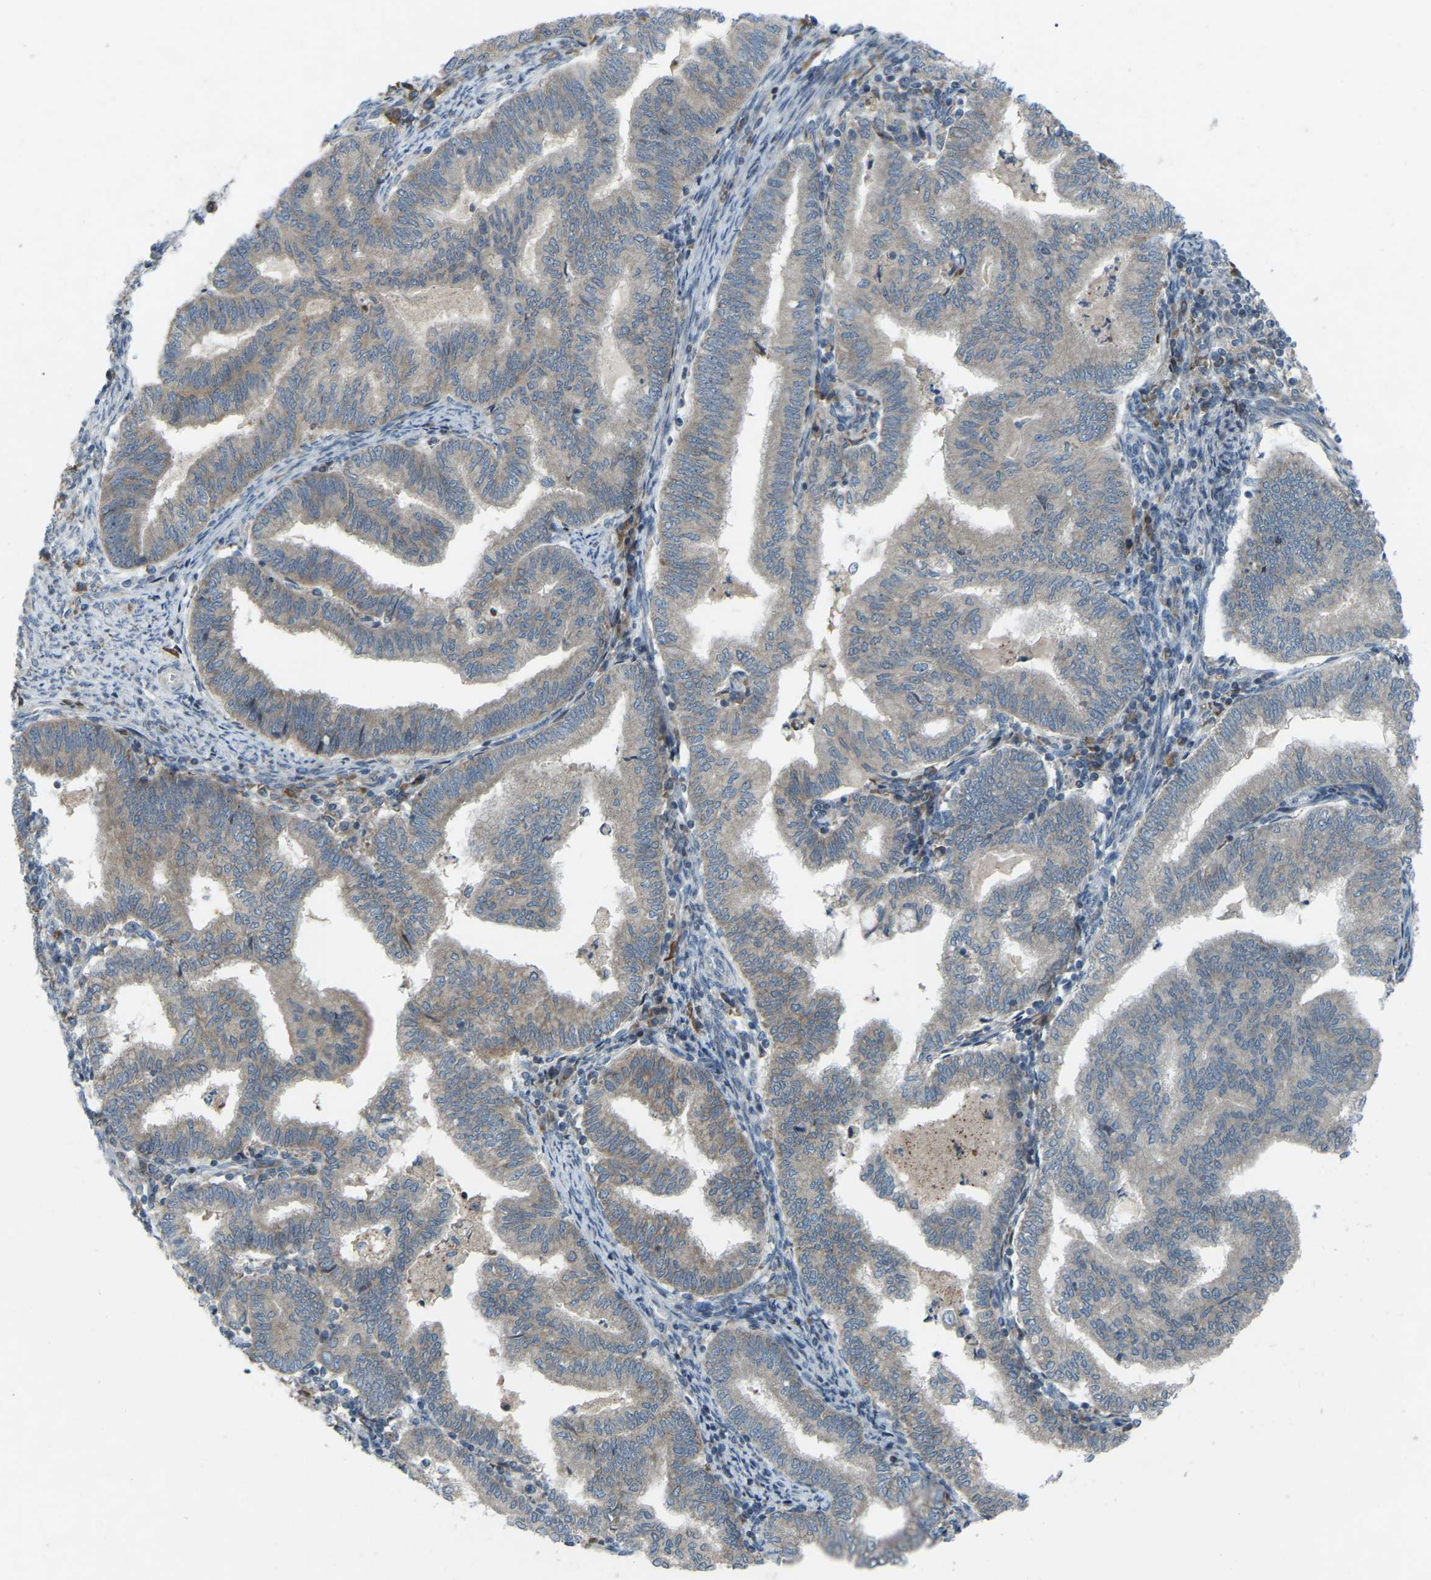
{"staining": {"intensity": "weak", "quantity": "<25%", "location": "cytoplasmic/membranous"}, "tissue": "endometrial cancer", "cell_type": "Tumor cells", "image_type": "cancer", "snomed": [{"axis": "morphology", "description": "Polyp, NOS"}, {"axis": "morphology", "description": "Adenocarcinoma, NOS"}, {"axis": "morphology", "description": "Adenoma, NOS"}, {"axis": "topography", "description": "Endometrium"}], "caption": "Immunohistochemistry image of endometrial cancer stained for a protein (brown), which exhibits no positivity in tumor cells.", "gene": "PARL", "patient": {"sex": "female", "age": 79}}